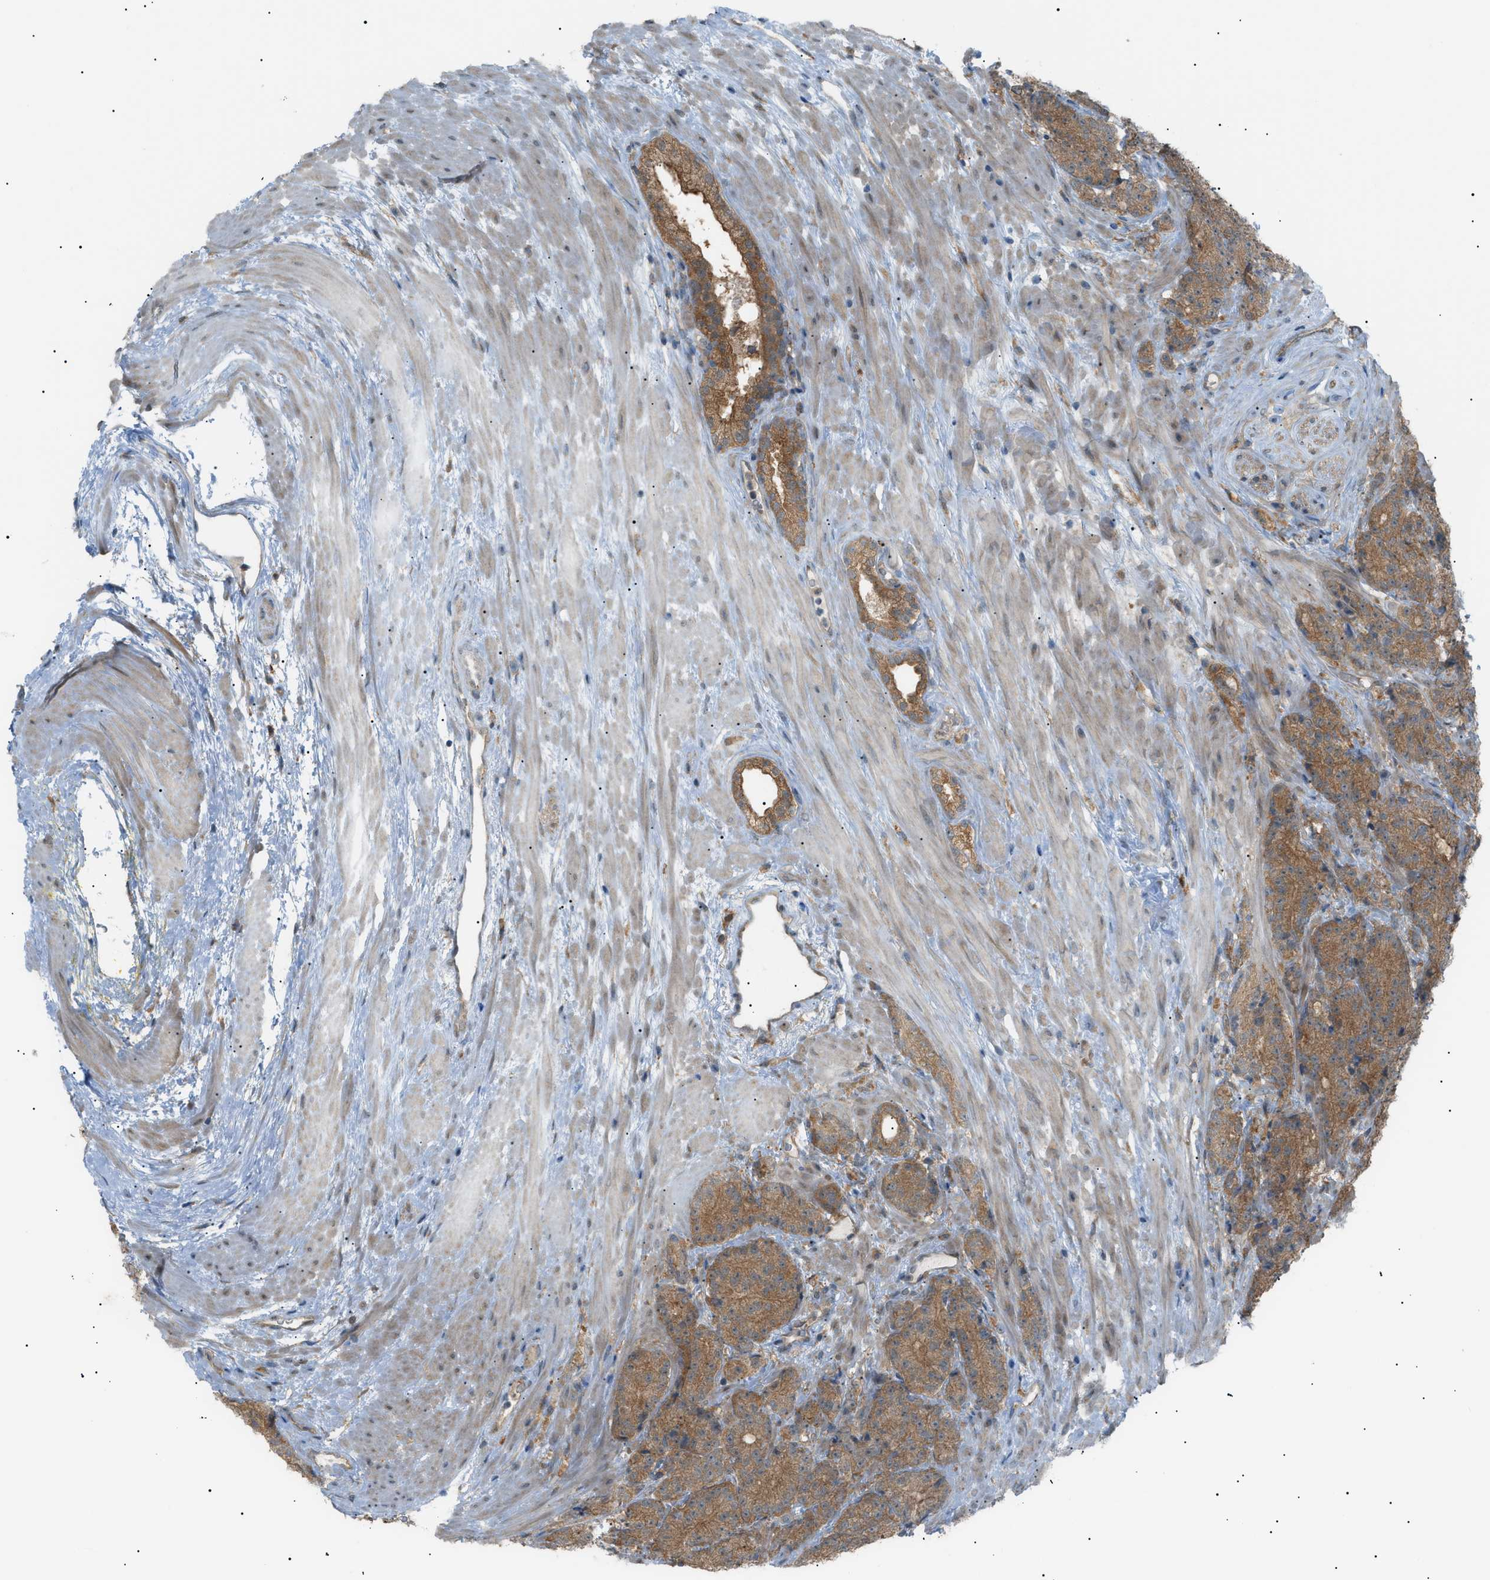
{"staining": {"intensity": "strong", "quantity": ">75%", "location": "cytoplasmic/membranous"}, "tissue": "prostate cancer", "cell_type": "Tumor cells", "image_type": "cancer", "snomed": [{"axis": "morphology", "description": "Adenocarcinoma, High grade"}, {"axis": "topography", "description": "Prostate"}], "caption": "The immunohistochemical stain highlights strong cytoplasmic/membranous positivity in tumor cells of adenocarcinoma (high-grade) (prostate) tissue. (Brightfield microscopy of DAB IHC at high magnification).", "gene": "LPIN2", "patient": {"sex": "male", "age": 61}}